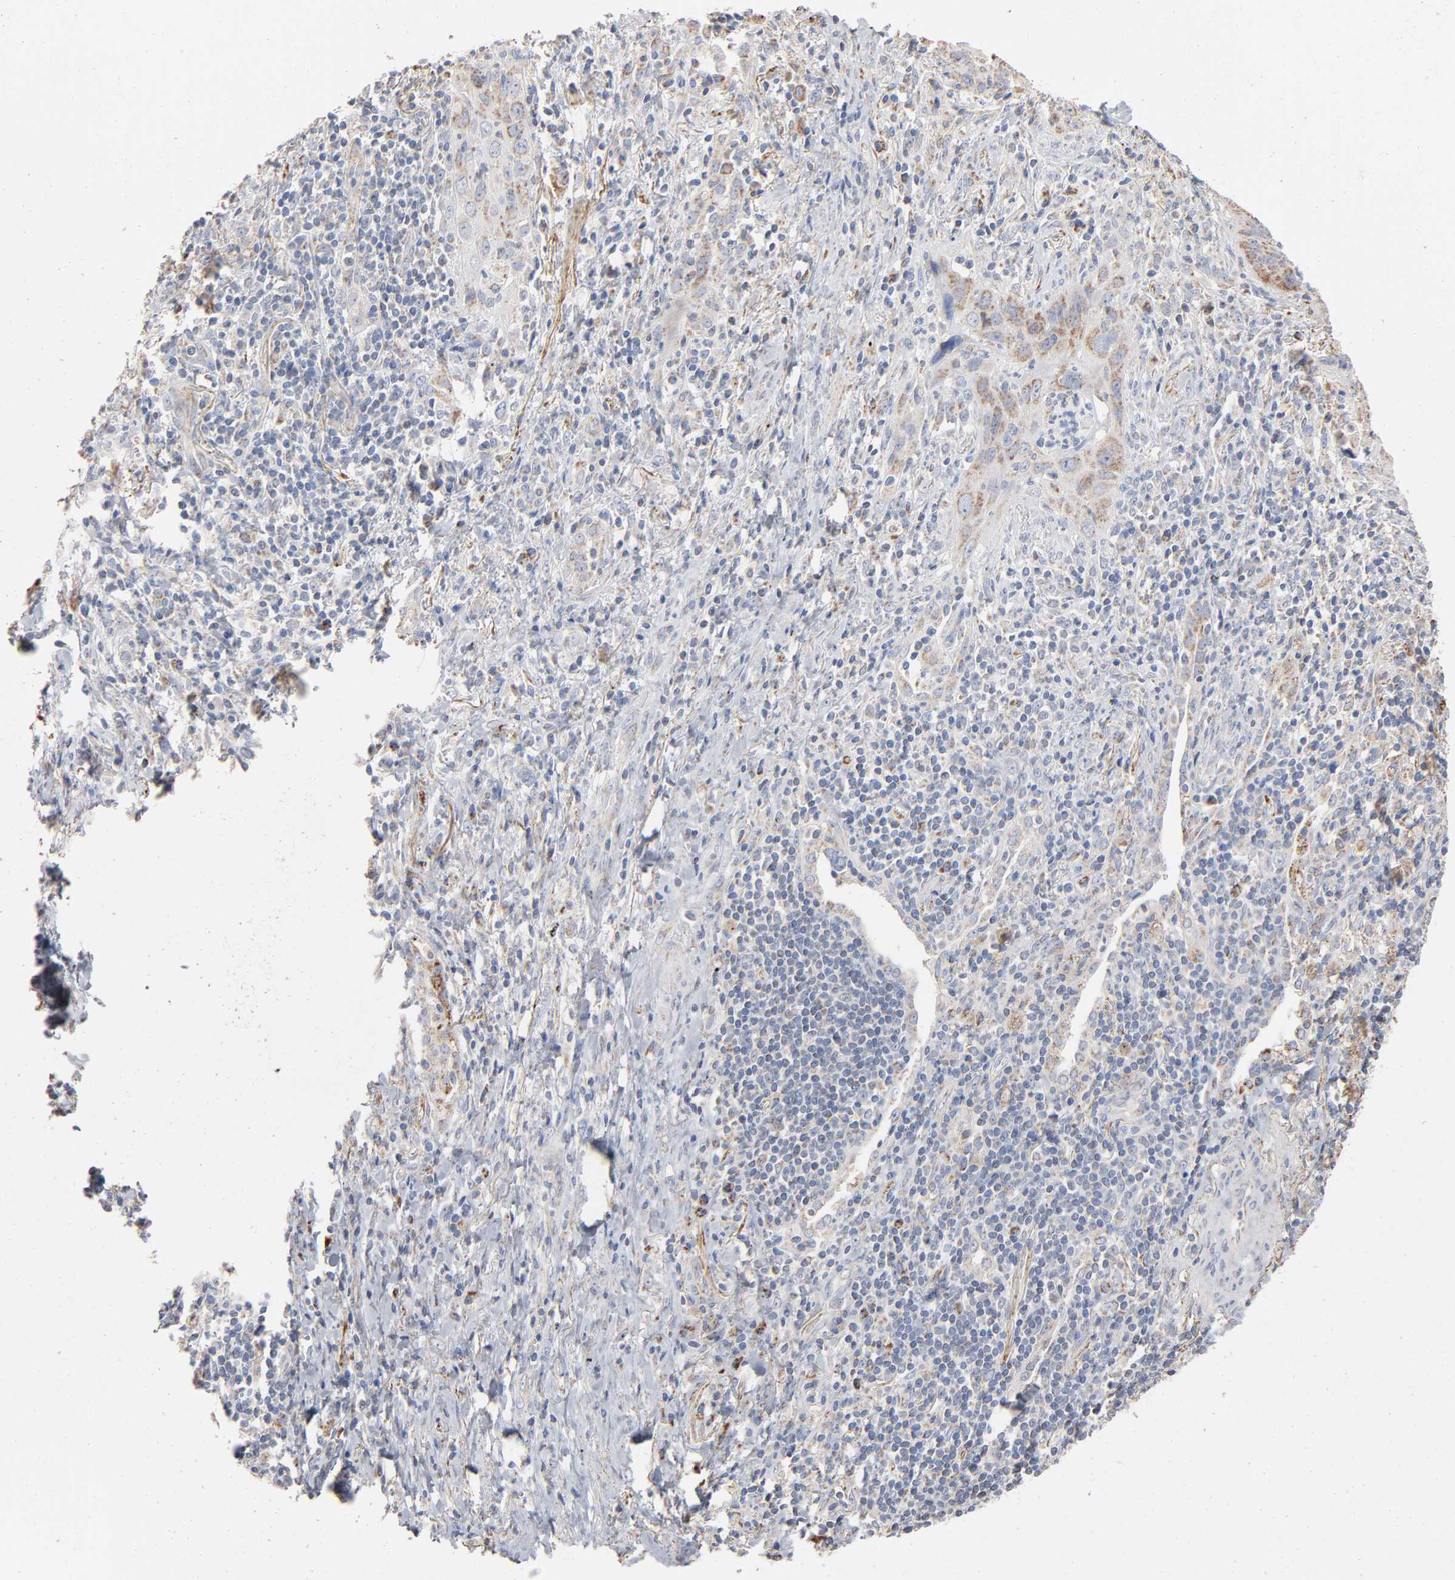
{"staining": {"intensity": "moderate", "quantity": ">75%", "location": "cytoplasmic/membranous"}, "tissue": "lung cancer", "cell_type": "Tumor cells", "image_type": "cancer", "snomed": [{"axis": "morphology", "description": "Squamous cell carcinoma, NOS"}, {"axis": "topography", "description": "Lung"}], "caption": "Immunohistochemistry (IHC) of lung squamous cell carcinoma displays medium levels of moderate cytoplasmic/membranous staining in approximately >75% of tumor cells. Ihc stains the protein in brown and the nuclei are stained blue.", "gene": "UQCRC1", "patient": {"sex": "female", "age": 67}}